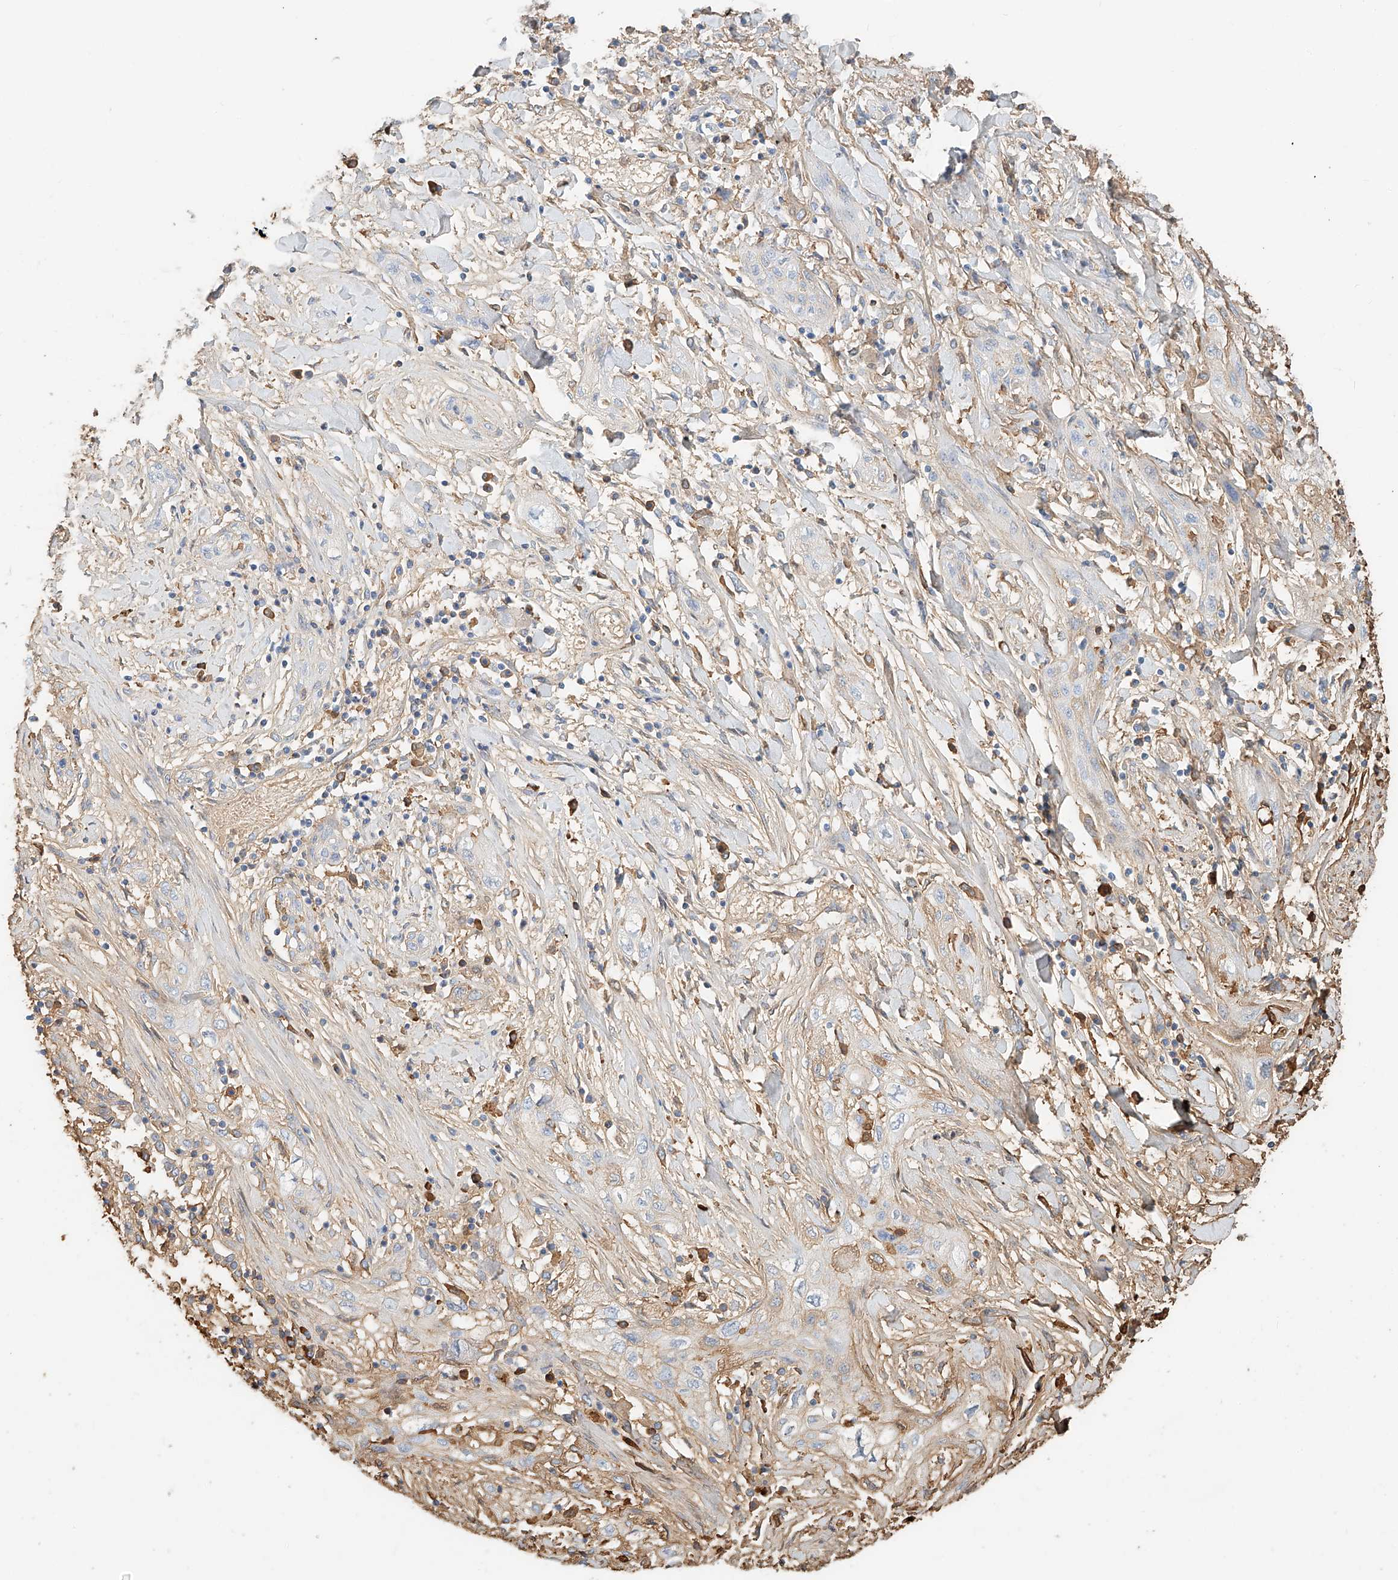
{"staining": {"intensity": "negative", "quantity": "none", "location": "none"}, "tissue": "lung cancer", "cell_type": "Tumor cells", "image_type": "cancer", "snomed": [{"axis": "morphology", "description": "Squamous cell carcinoma, NOS"}, {"axis": "topography", "description": "Lung"}], "caption": "A photomicrograph of lung cancer (squamous cell carcinoma) stained for a protein reveals no brown staining in tumor cells.", "gene": "ZFP30", "patient": {"sex": "female", "age": 47}}